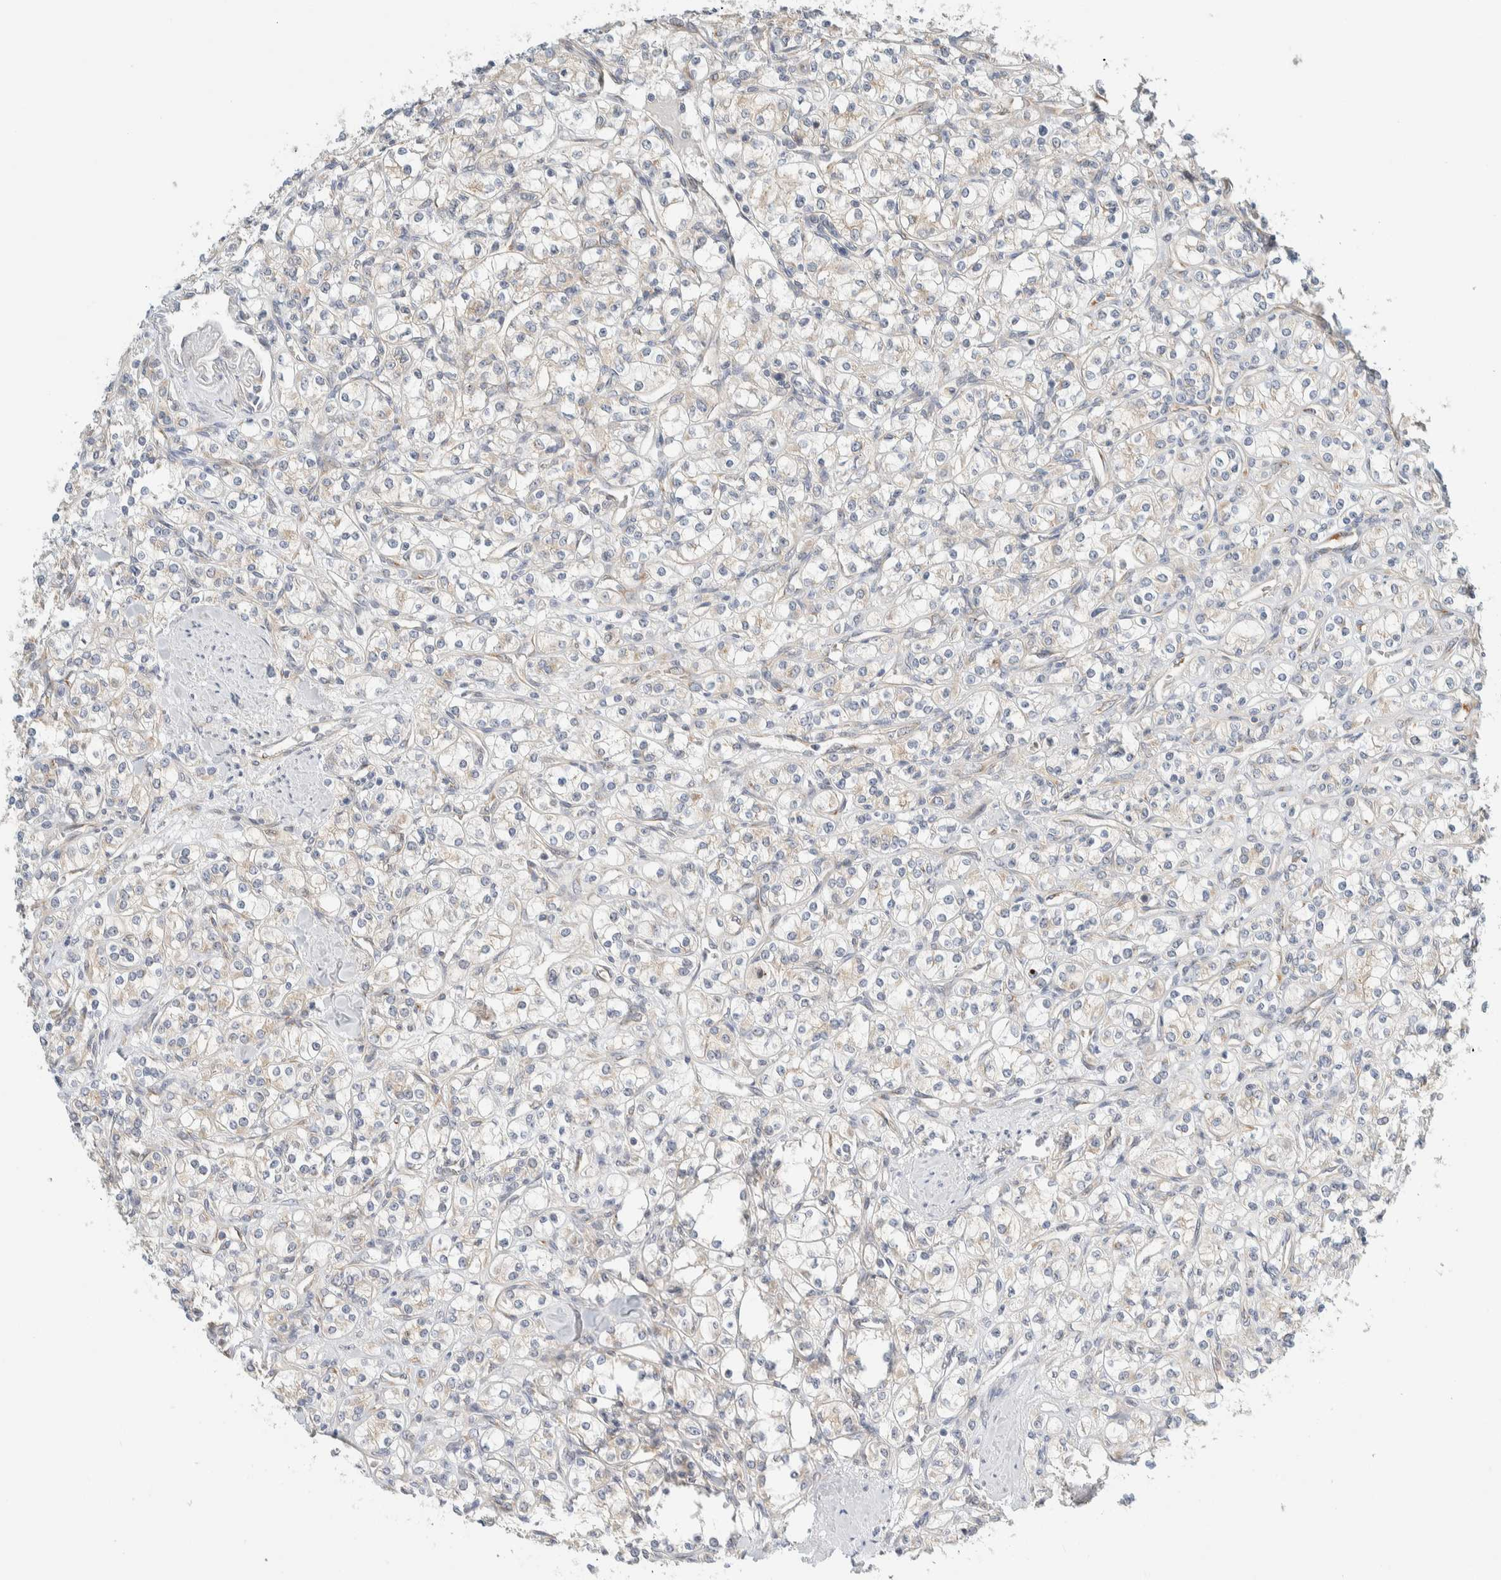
{"staining": {"intensity": "negative", "quantity": "none", "location": "none"}, "tissue": "renal cancer", "cell_type": "Tumor cells", "image_type": "cancer", "snomed": [{"axis": "morphology", "description": "Adenocarcinoma, NOS"}, {"axis": "topography", "description": "Kidney"}], "caption": "Tumor cells are negative for protein expression in human renal cancer (adenocarcinoma). (DAB (3,3'-diaminobenzidine) immunohistochemistry, high magnification).", "gene": "TMEM184B", "patient": {"sex": "male", "age": 77}}